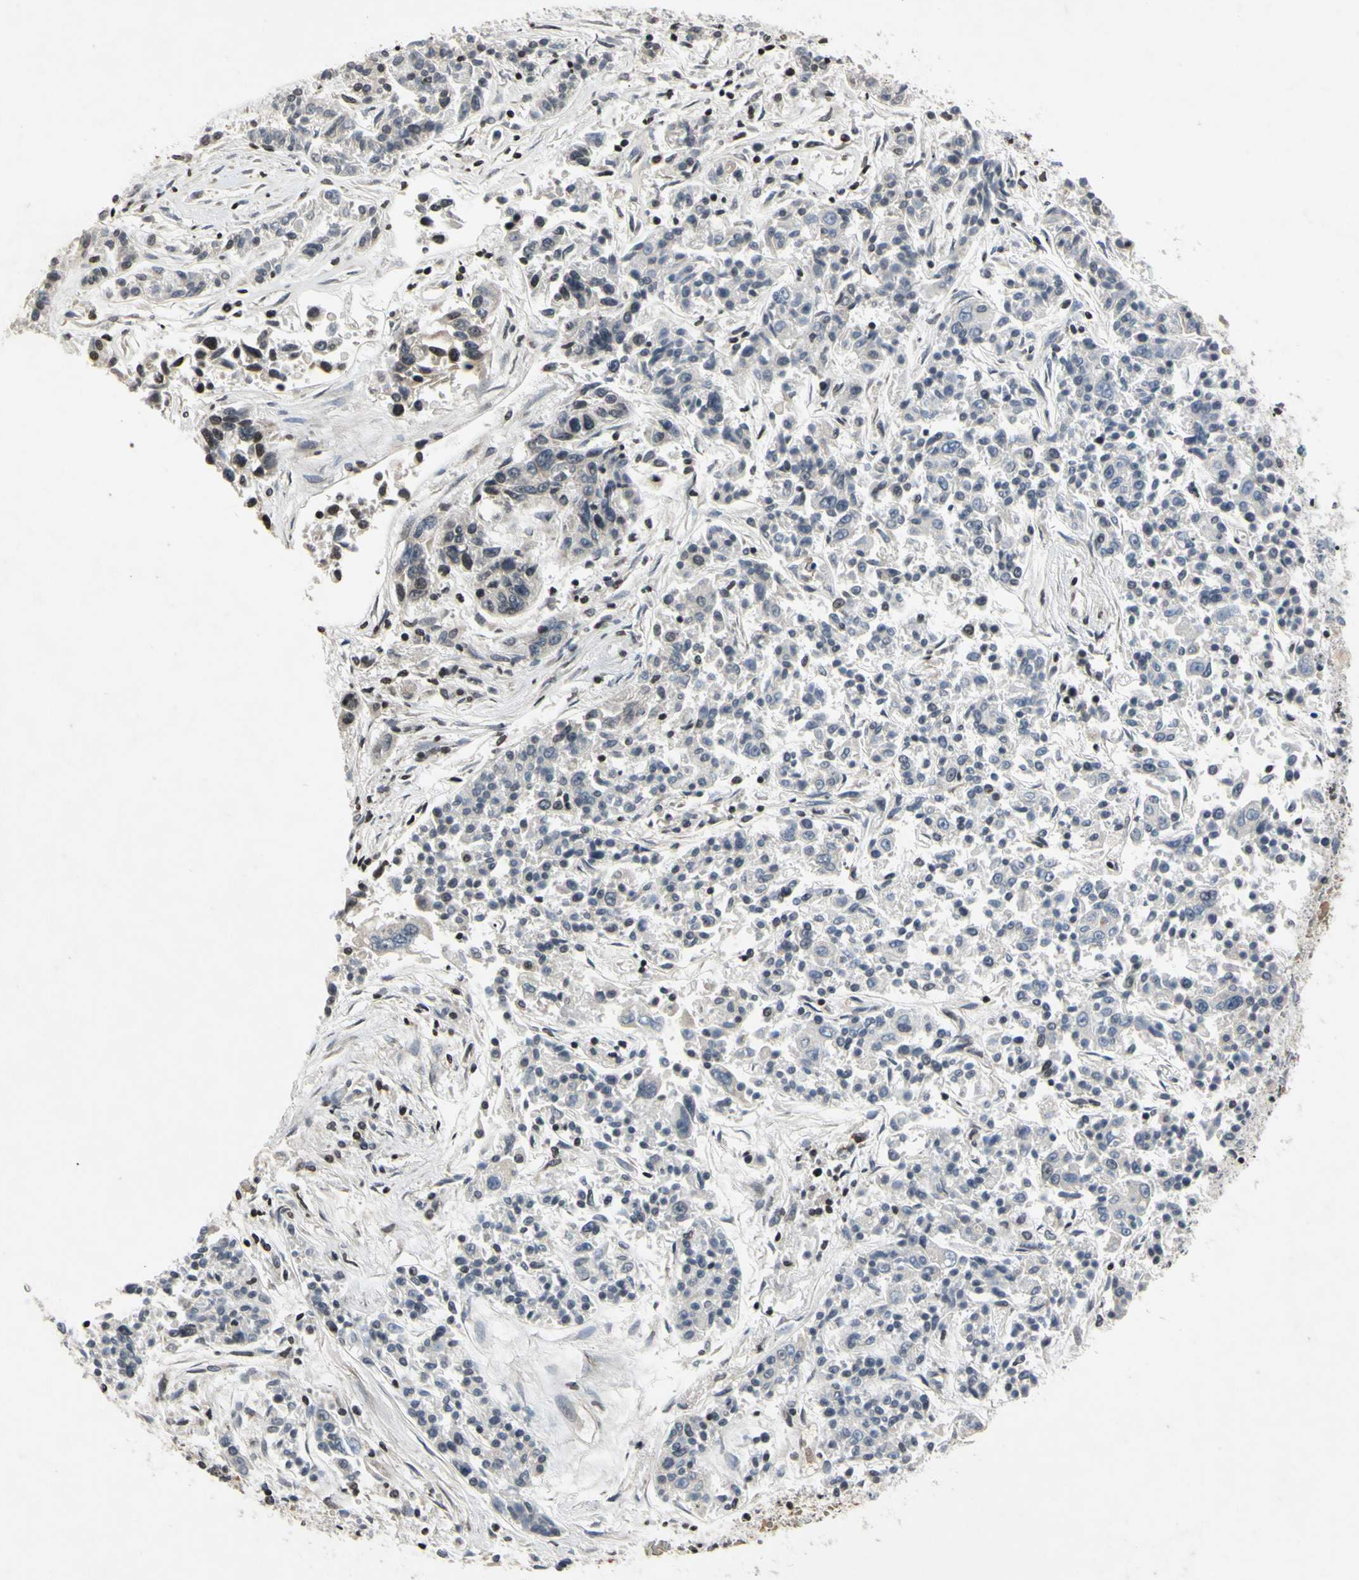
{"staining": {"intensity": "negative", "quantity": "none", "location": "none"}, "tissue": "lung cancer", "cell_type": "Tumor cells", "image_type": "cancer", "snomed": [{"axis": "morphology", "description": "Adenocarcinoma, NOS"}, {"axis": "topography", "description": "Lung"}], "caption": "Tumor cells are negative for protein expression in human adenocarcinoma (lung). (DAB IHC with hematoxylin counter stain).", "gene": "ARG1", "patient": {"sex": "male", "age": 84}}